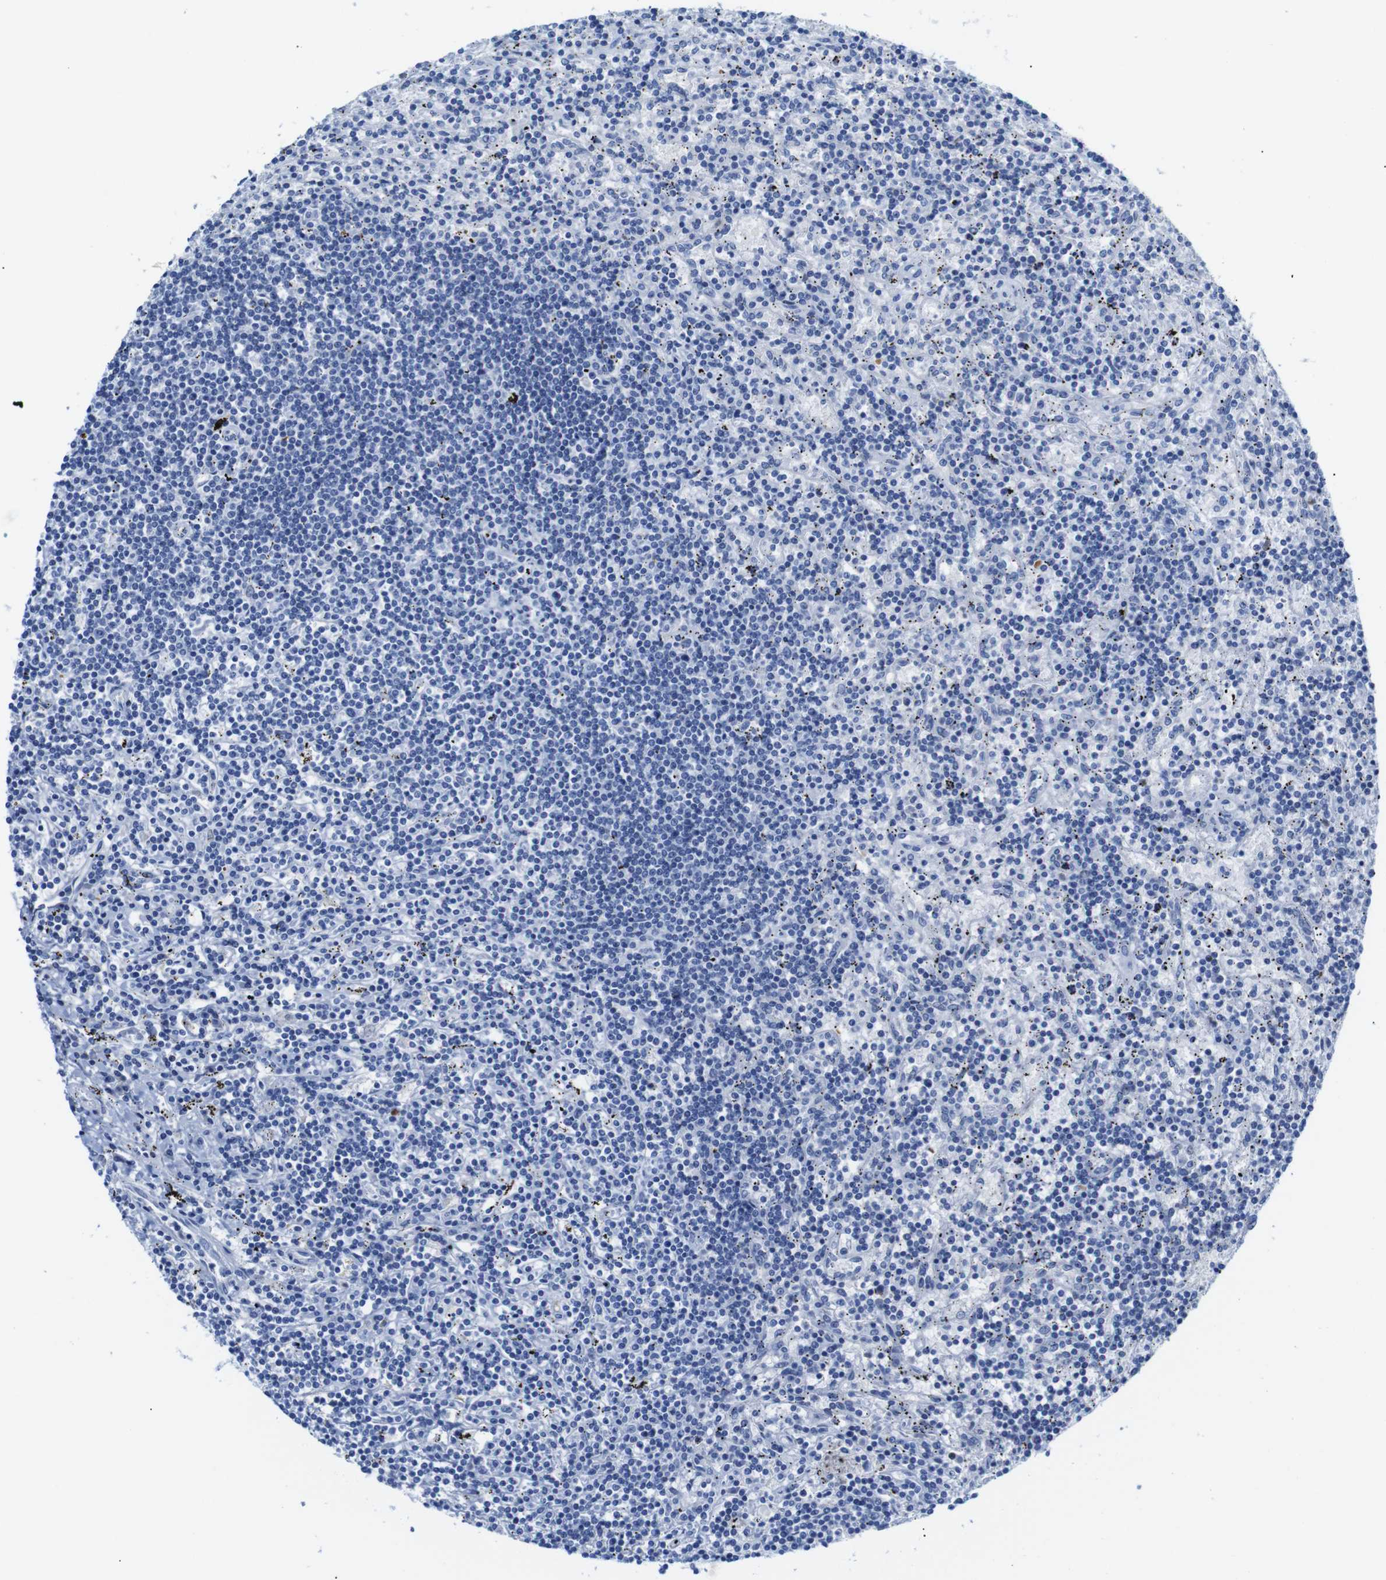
{"staining": {"intensity": "negative", "quantity": "none", "location": "none"}, "tissue": "lymphoma", "cell_type": "Tumor cells", "image_type": "cancer", "snomed": [{"axis": "morphology", "description": "Malignant lymphoma, non-Hodgkin's type, Low grade"}, {"axis": "topography", "description": "Spleen"}], "caption": "High power microscopy image of an IHC micrograph of lymphoma, revealing no significant staining in tumor cells.", "gene": "ERVMER34-1", "patient": {"sex": "male", "age": 76}}